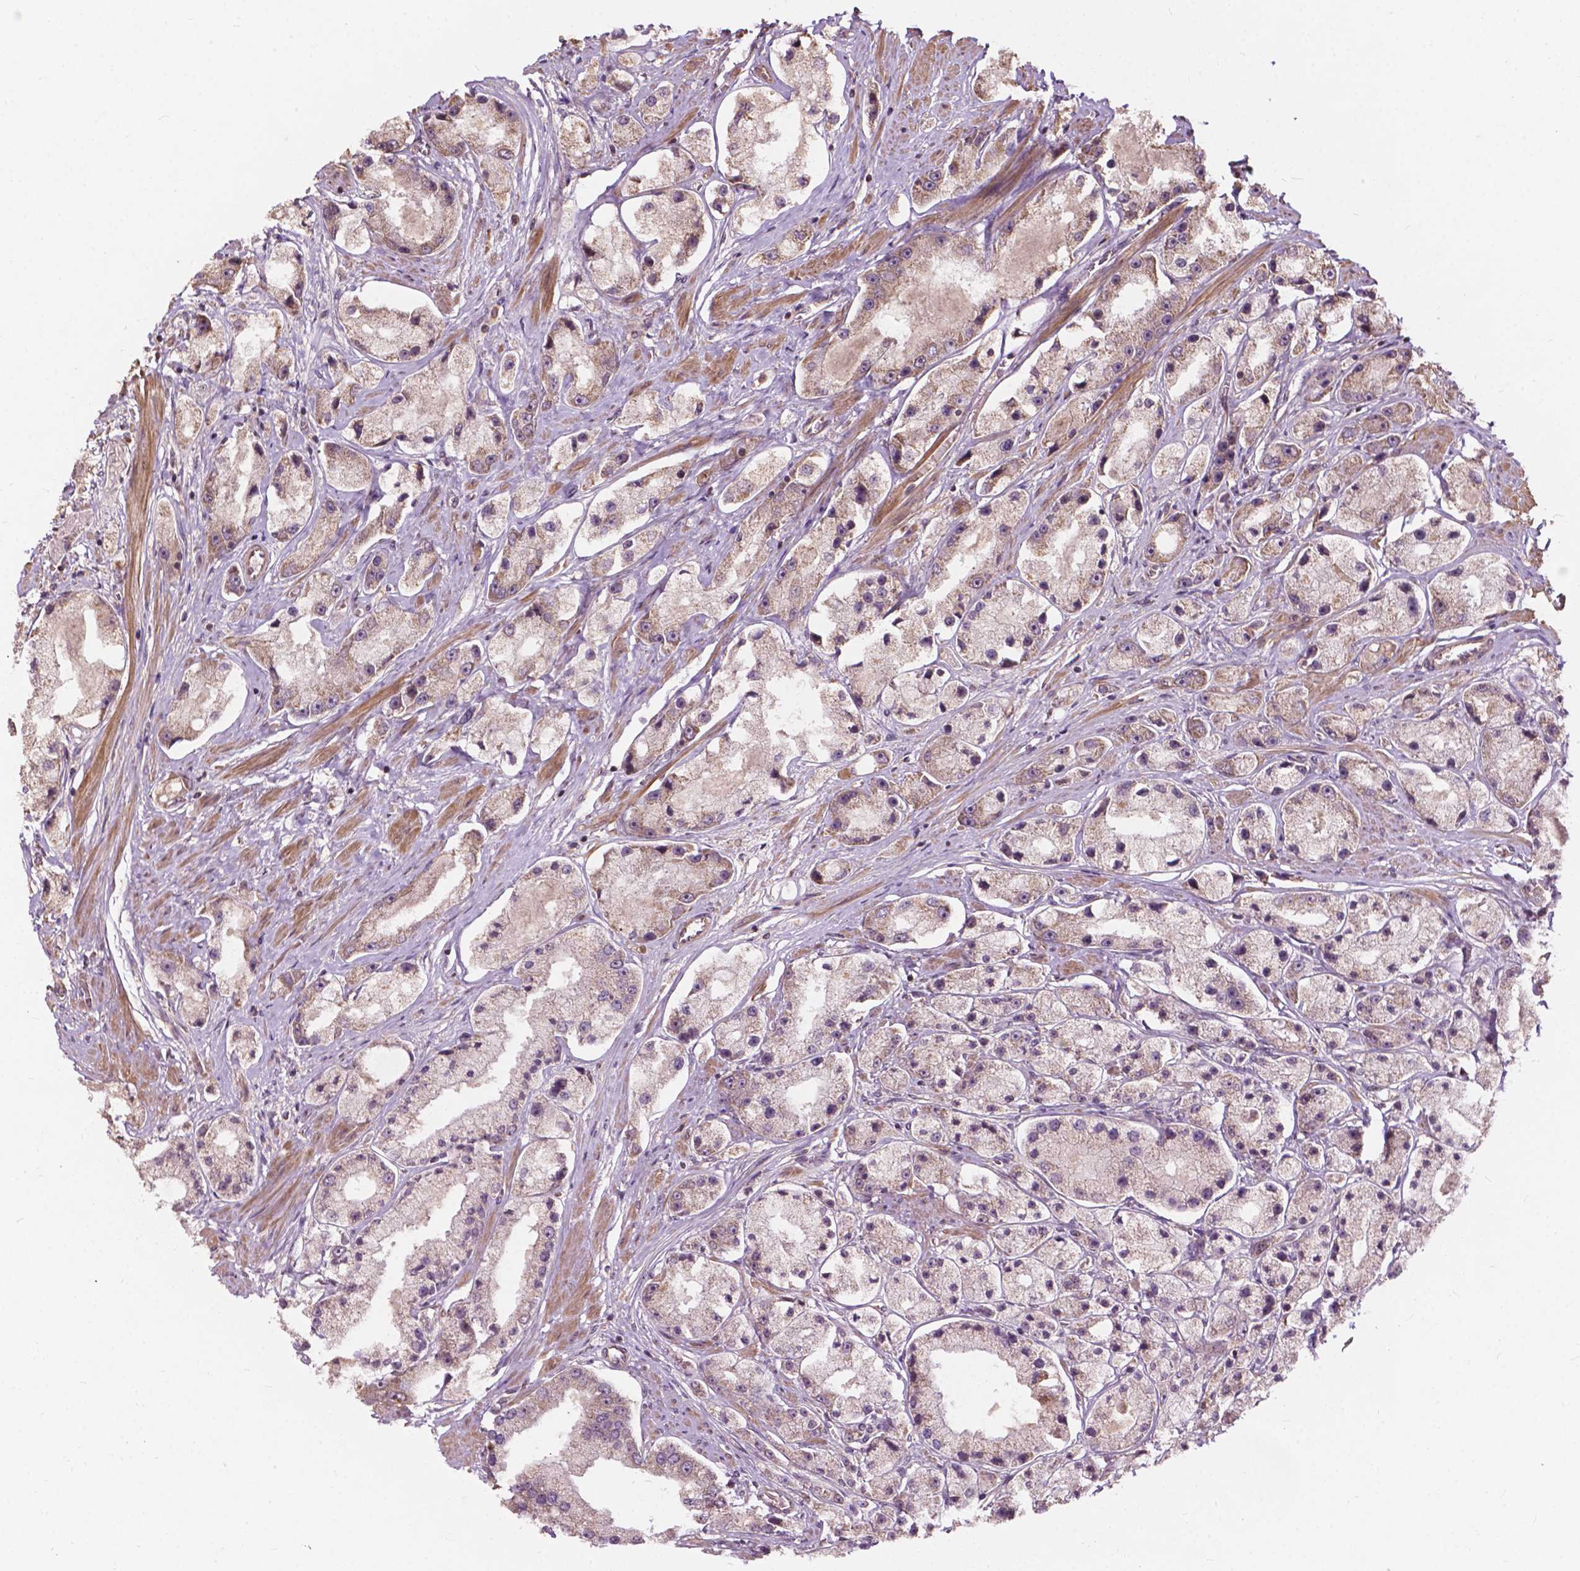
{"staining": {"intensity": "weak", "quantity": "25%-75%", "location": "cytoplasmic/membranous"}, "tissue": "prostate cancer", "cell_type": "Tumor cells", "image_type": "cancer", "snomed": [{"axis": "morphology", "description": "Adenocarcinoma, High grade"}, {"axis": "topography", "description": "Prostate"}], "caption": "Brown immunohistochemical staining in human prostate high-grade adenocarcinoma reveals weak cytoplasmic/membranous staining in about 25%-75% of tumor cells.", "gene": "CDC42BPA", "patient": {"sex": "male", "age": 67}}